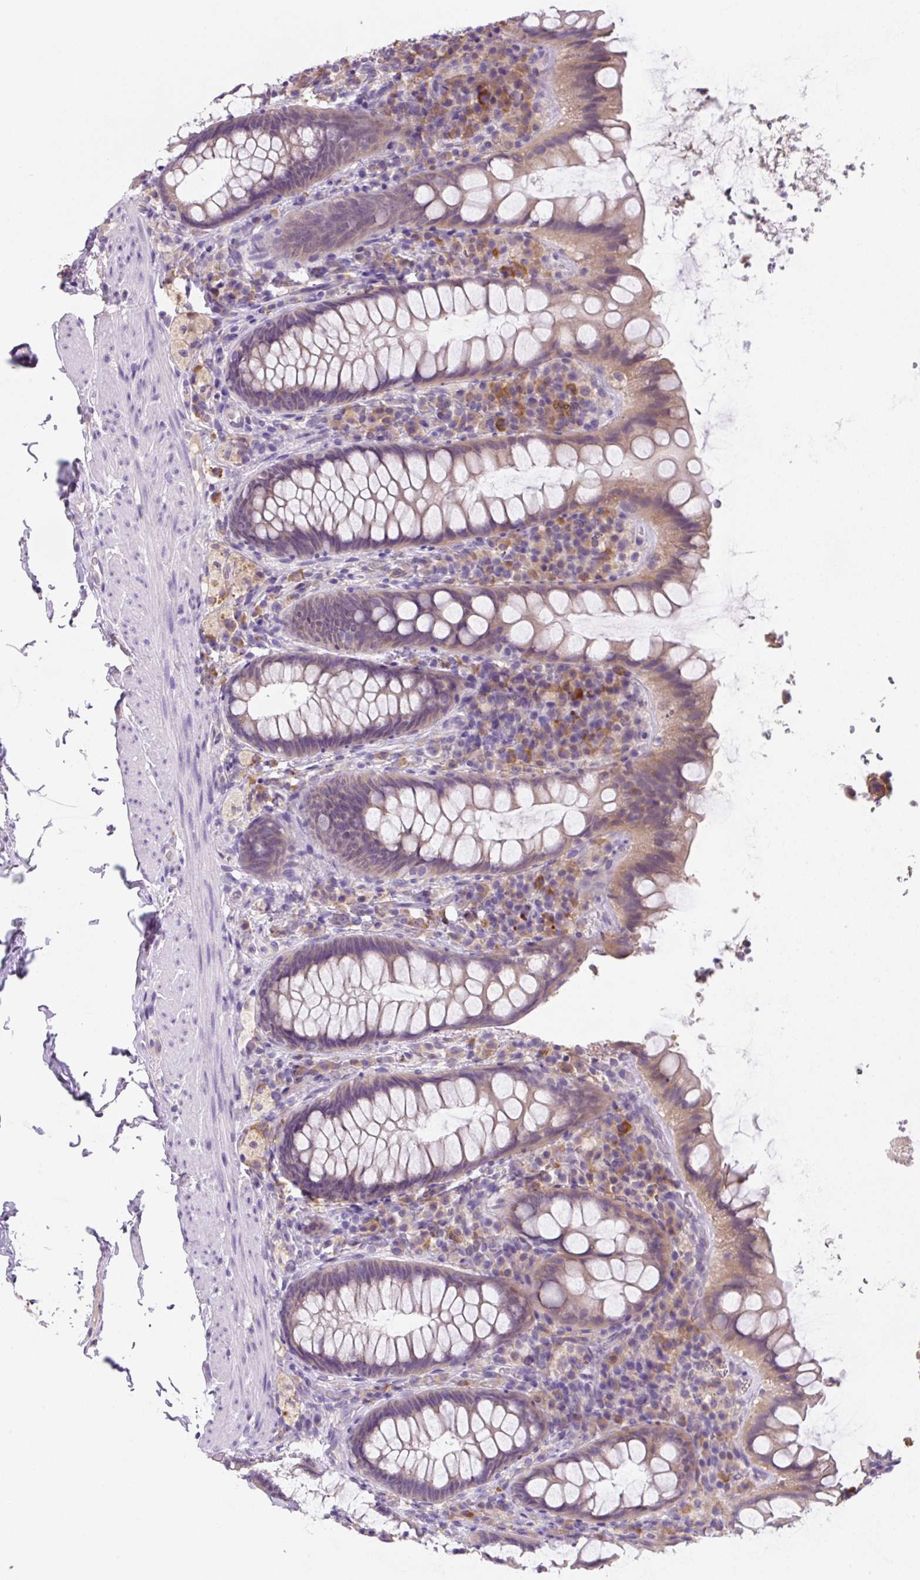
{"staining": {"intensity": "weak", "quantity": ">75%", "location": "cytoplasmic/membranous"}, "tissue": "rectum", "cell_type": "Glandular cells", "image_type": "normal", "snomed": [{"axis": "morphology", "description": "Normal tissue, NOS"}, {"axis": "topography", "description": "Rectum"}], "caption": "Rectum stained for a protein reveals weak cytoplasmic/membranous positivity in glandular cells. The protein of interest is shown in brown color, while the nuclei are stained blue.", "gene": "FZD5", "patient": {"sex": "female", "age": 69}}